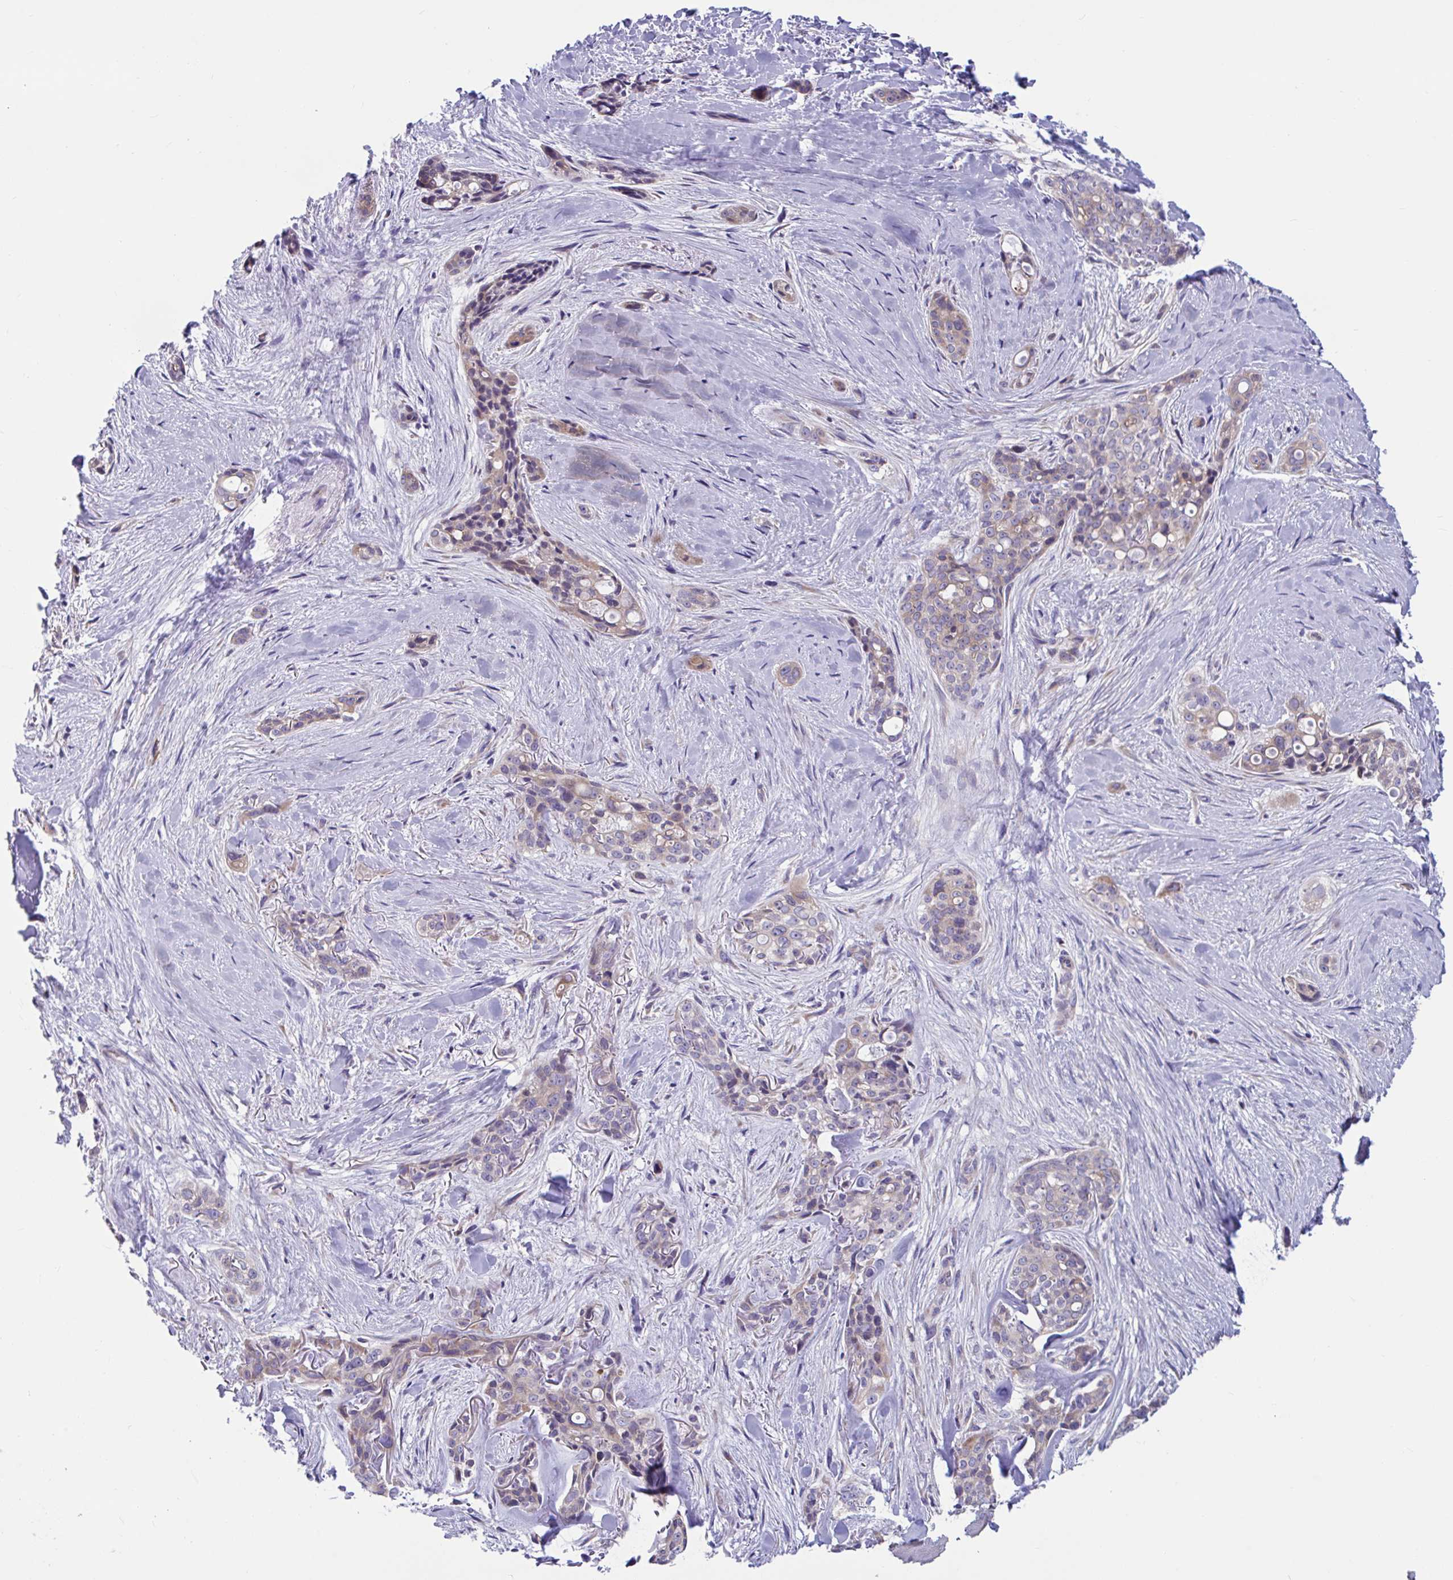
{"staining": {"intensity": "weak", "quantity": "<25%", "location": "cytoplasmic/membranous"}, "tissue": "skin cancer", "cell_type": "Tumor cells", "image_type": "cancer", "snomed": [{"axis": "morphology", "description": "Basal cell carcinoma"}, {"axis": "topography", "description": "Skin"}], "caption": "Human skin cancer stained for a protein using IHC demonstrates no expression in tumor cells.", "gene": "WBP1", "patient": {"sex": "female", "age": 79}}